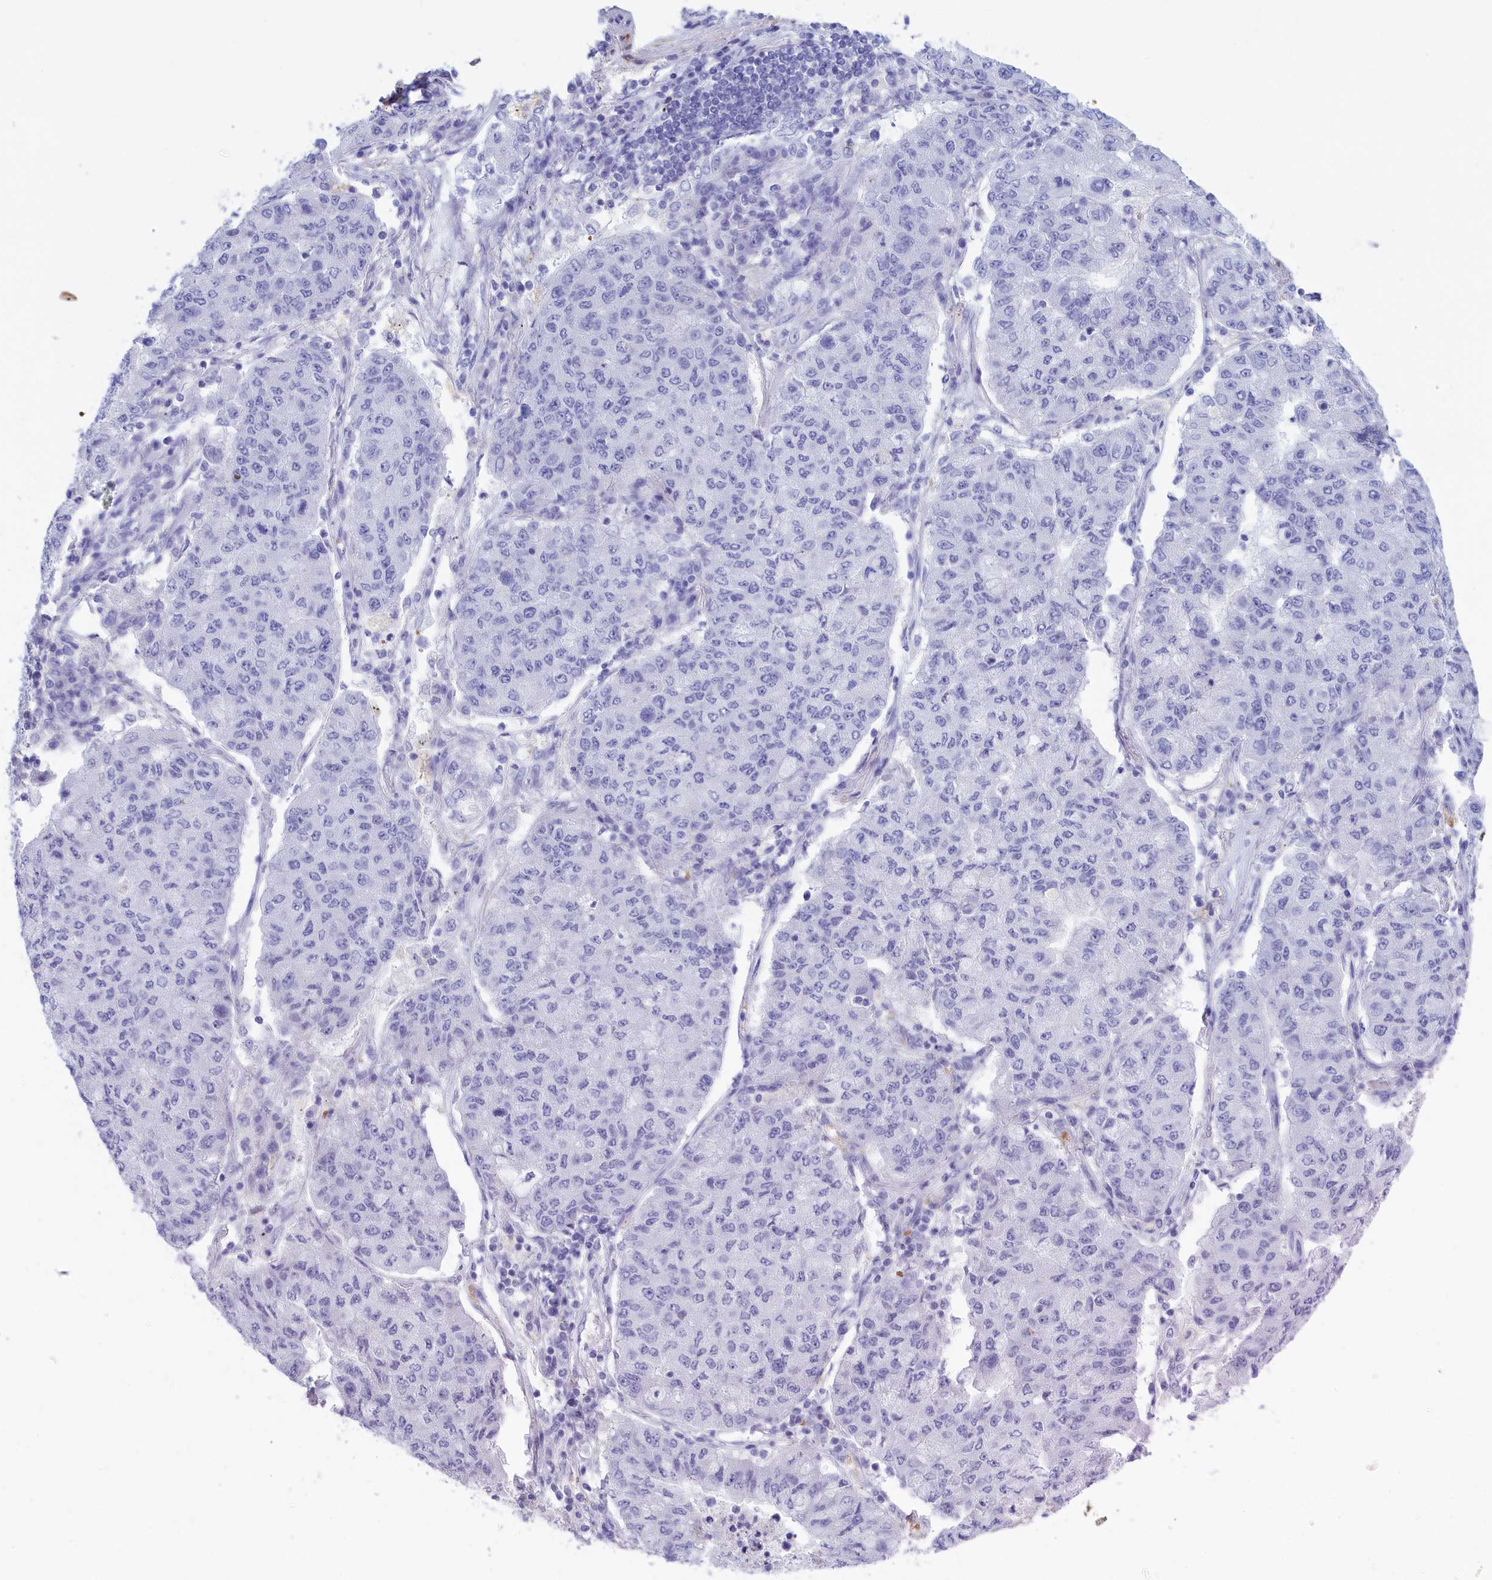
{"staining": {"intensity": "negative", "quantity": "none", "location": "none"}, "tissue": "lung cancer", "cell_type": "Tumor cells", "image_type": "cancer", "snomed": [{"axis": "morphology", "description": "Squamous cell carcinoma, NOS"}, {"axis": "topography", "description": "Lung"}], "caption": "Immunohistochemistry image of neoplastic tissue: squamous cell carcinoma (lung) stained with DAB (3,3'-diaminobenzidine) demonstrates no significant protein positivity in tumor cells.", "gene": "GAPDHS", "patient": {"sex": "male", "age": 74}}